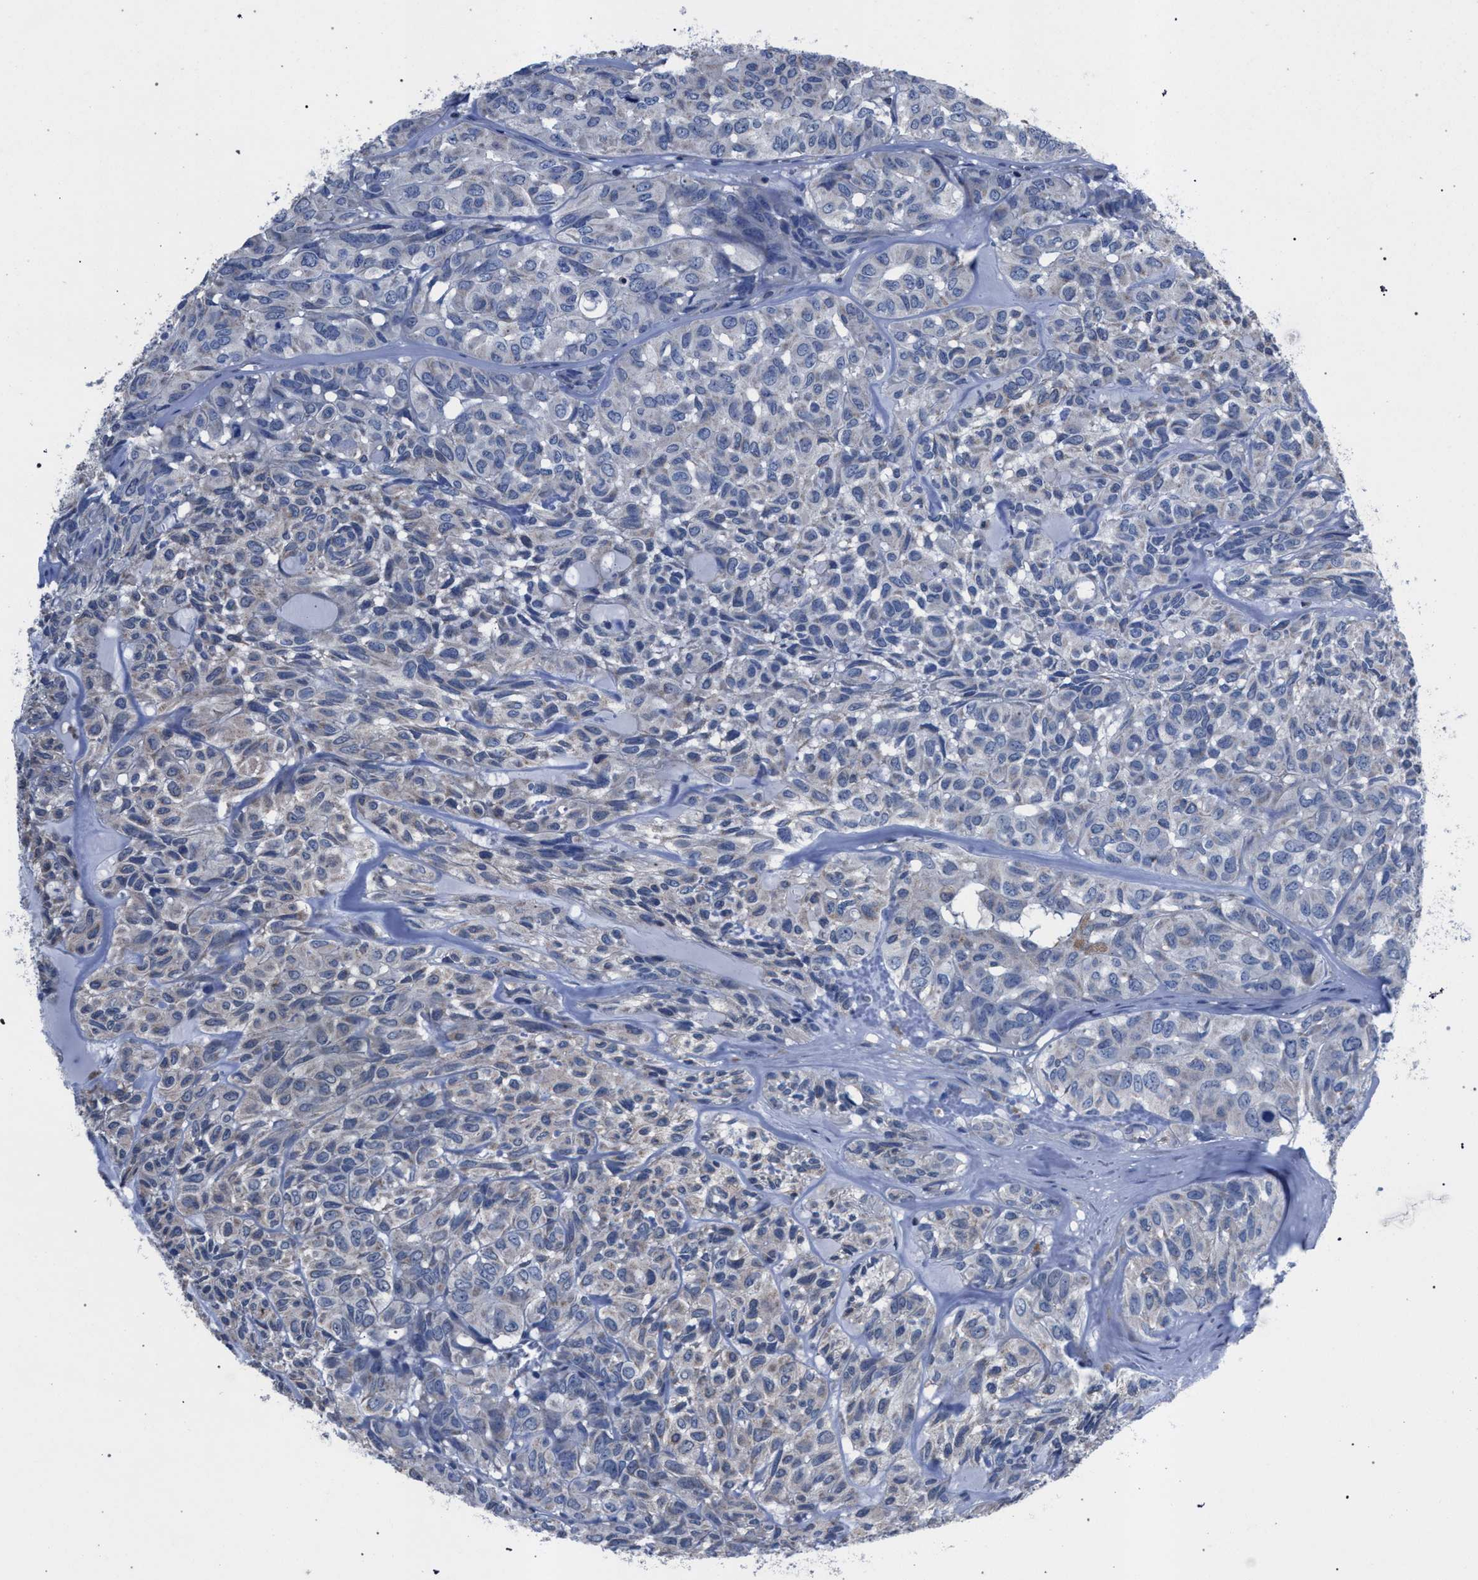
{"staining": {"intensity": "negative", "quantity": "none", "location": "none"}, "tissue": "head and neck cancer", "cell_type": "Tumor cells", "image_type": "cancer", "snomed": [{"axis": "morphology", "description": "Adenocarcinoma, NOS"}, {"axis": "topography", "description": "Salivary gland, NOS"}, {"axis": "topography", "description": "Head-Neck"}], "caption": "The IHC histopathology image has no significant positivity in tumor cells of head and neck cancer tissue.", "gene": "CRYZ", "patient": {"sex": "female", "age": 76}}